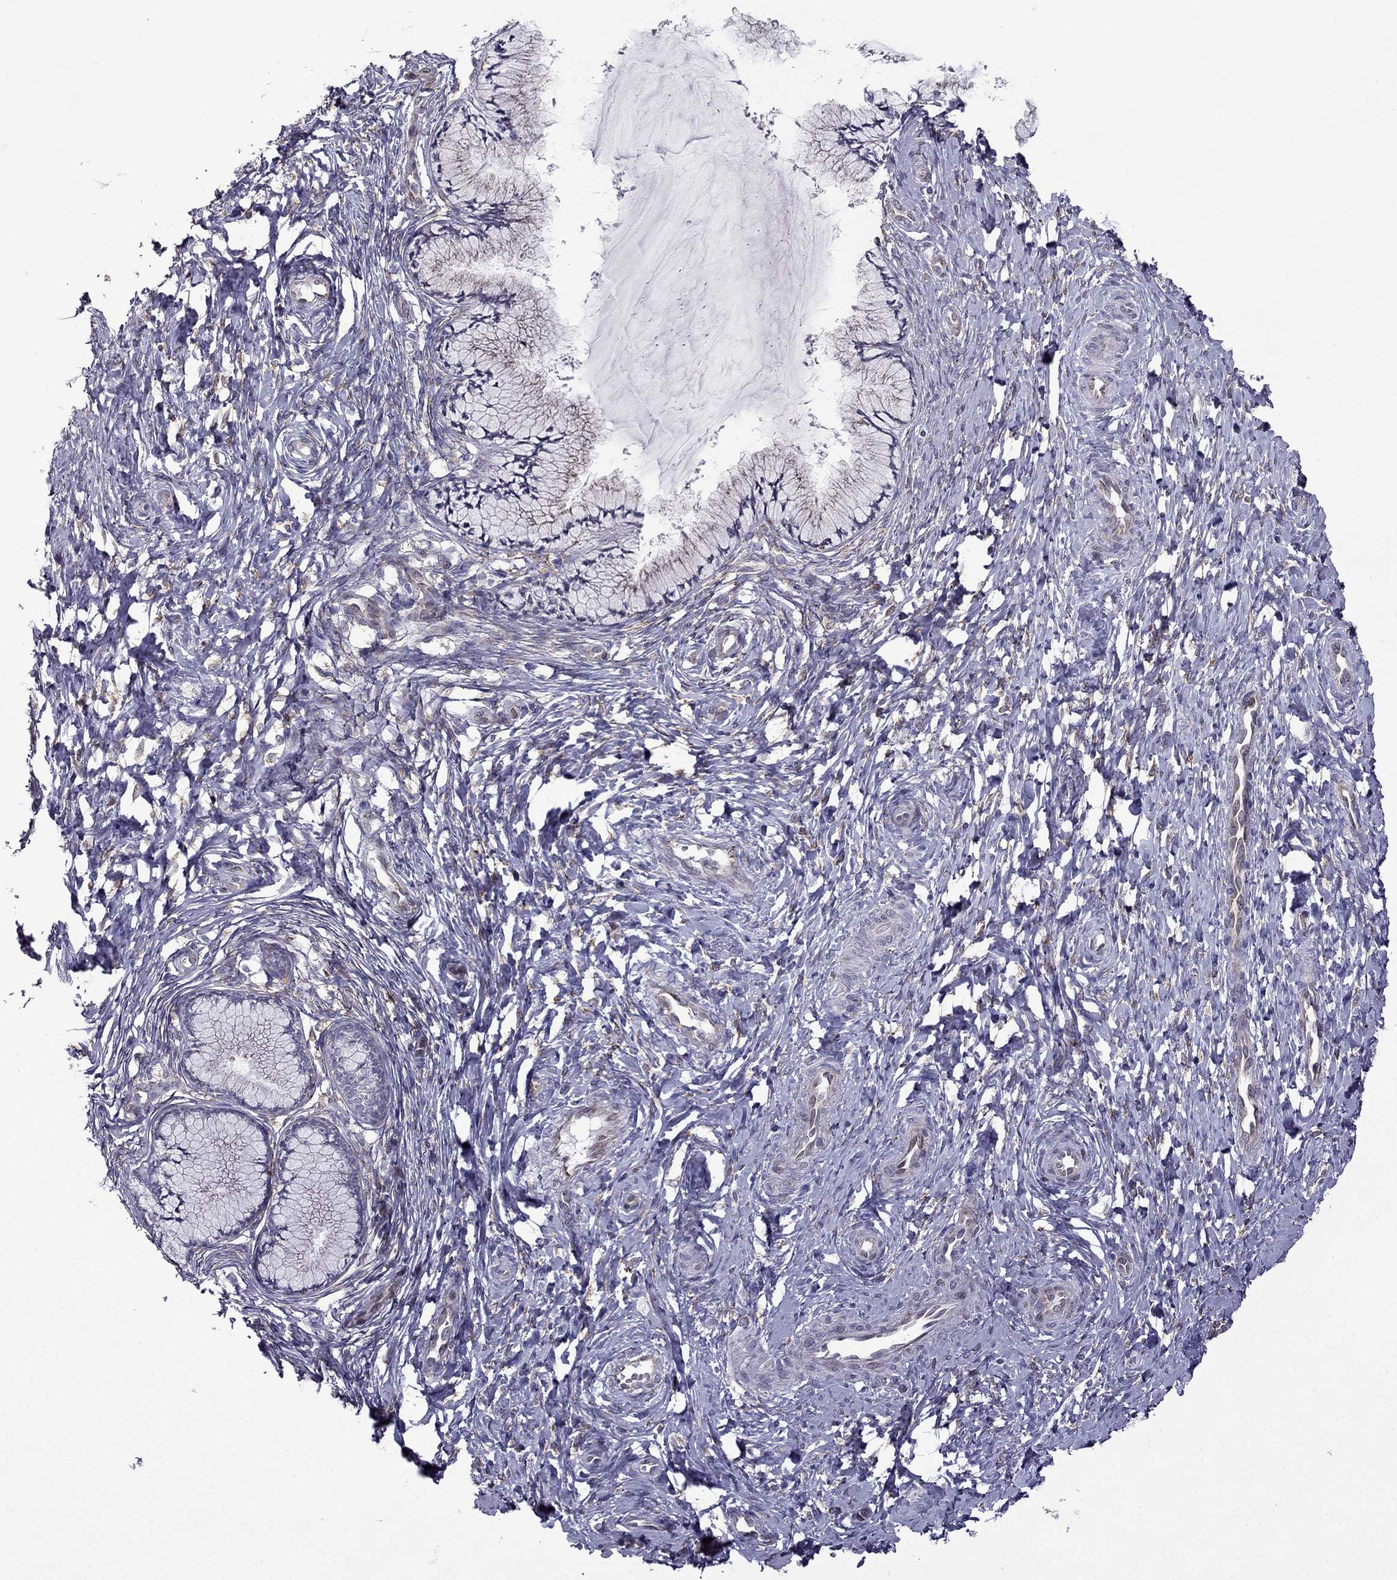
{"staining": {"intensity": "negative", "quantity": "none", "location": "none"}, "tissue": "cervix", "cell_type": "Glandular cells", "image_type": "normal", "snomed": [{"axis": "morphology", "description": "Normal tissue, NOS"}, {"axis": "topography", "description": "Cervix"}], "caption": "IHC photomicrograph of normal cervix: human cervix stained with DAB (3,3'-diaminobenzidine) shows no significant protein expression in glandular cells. (Stains: DAB (3,3'-diaminobenzidine) immunohistochemistry with hematoxylin counter stain, Microscopy: brightfield microscopy at high magnification).", "gene": "IKBIP", "patient": {"sex": "female", "age": 37}}